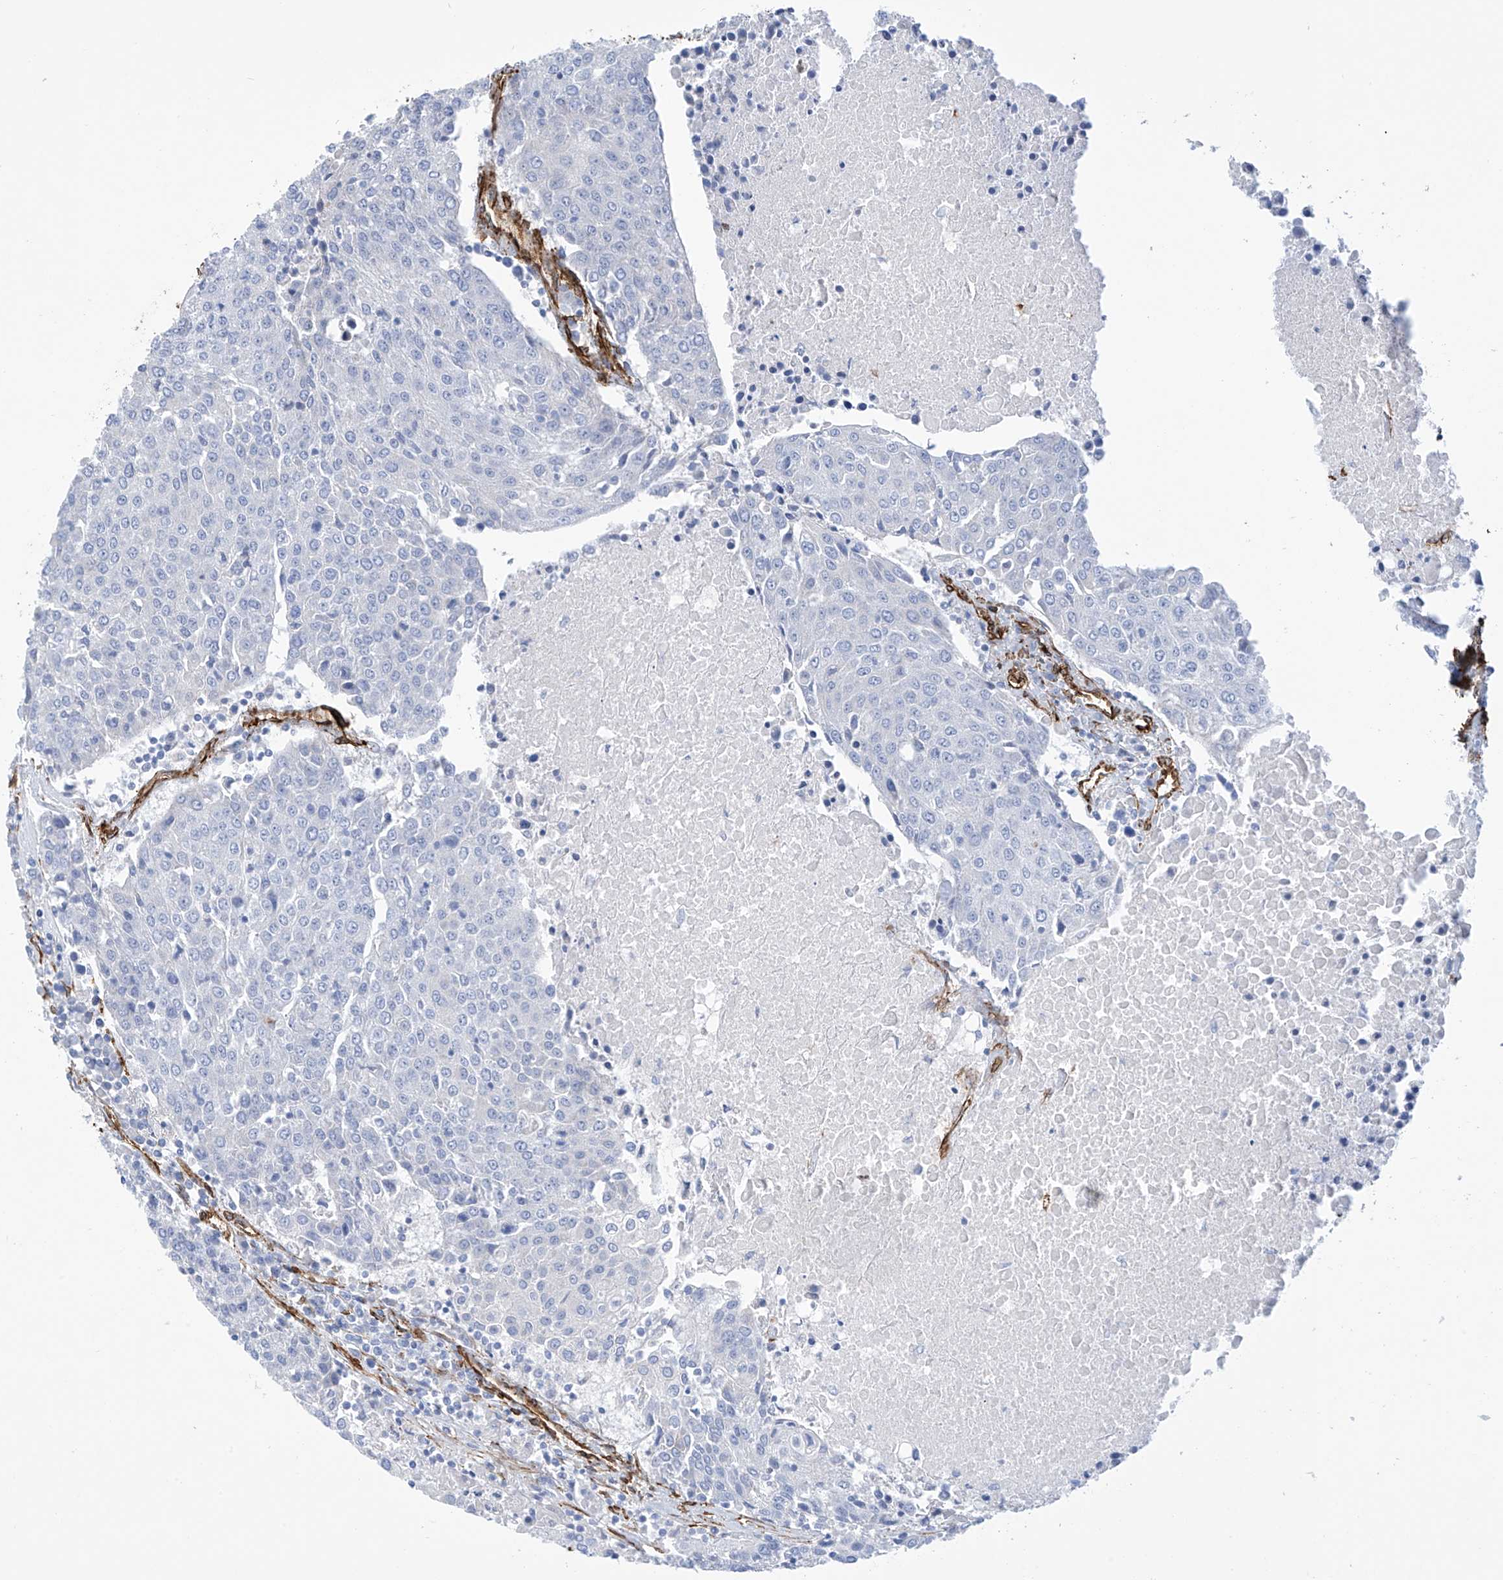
{"staining": {"intensity": "negative", "quantity": "none", "location": "none"}, "tissue": "urothelial cancer", "cell_type": "Tumor cells", "image_type": "cancer", "snomed": [{"axis": "morphology", "description": "Urothelial carcinoma, High grade"}, {"axis": "topography", "description": "Urinary bladder"}], "caption": "IHC micrograph of neoplastic tissue: urothelial carcinoma (high-grade) stained with DAB (3,3'-diaminobenzidine) exhibits no significant protein expression in tumor cells. (DAB immunohistochemistry (IHC), high magnification).", "gene": "UBTD1", "patient": {"sex": "female", "age": 85}}